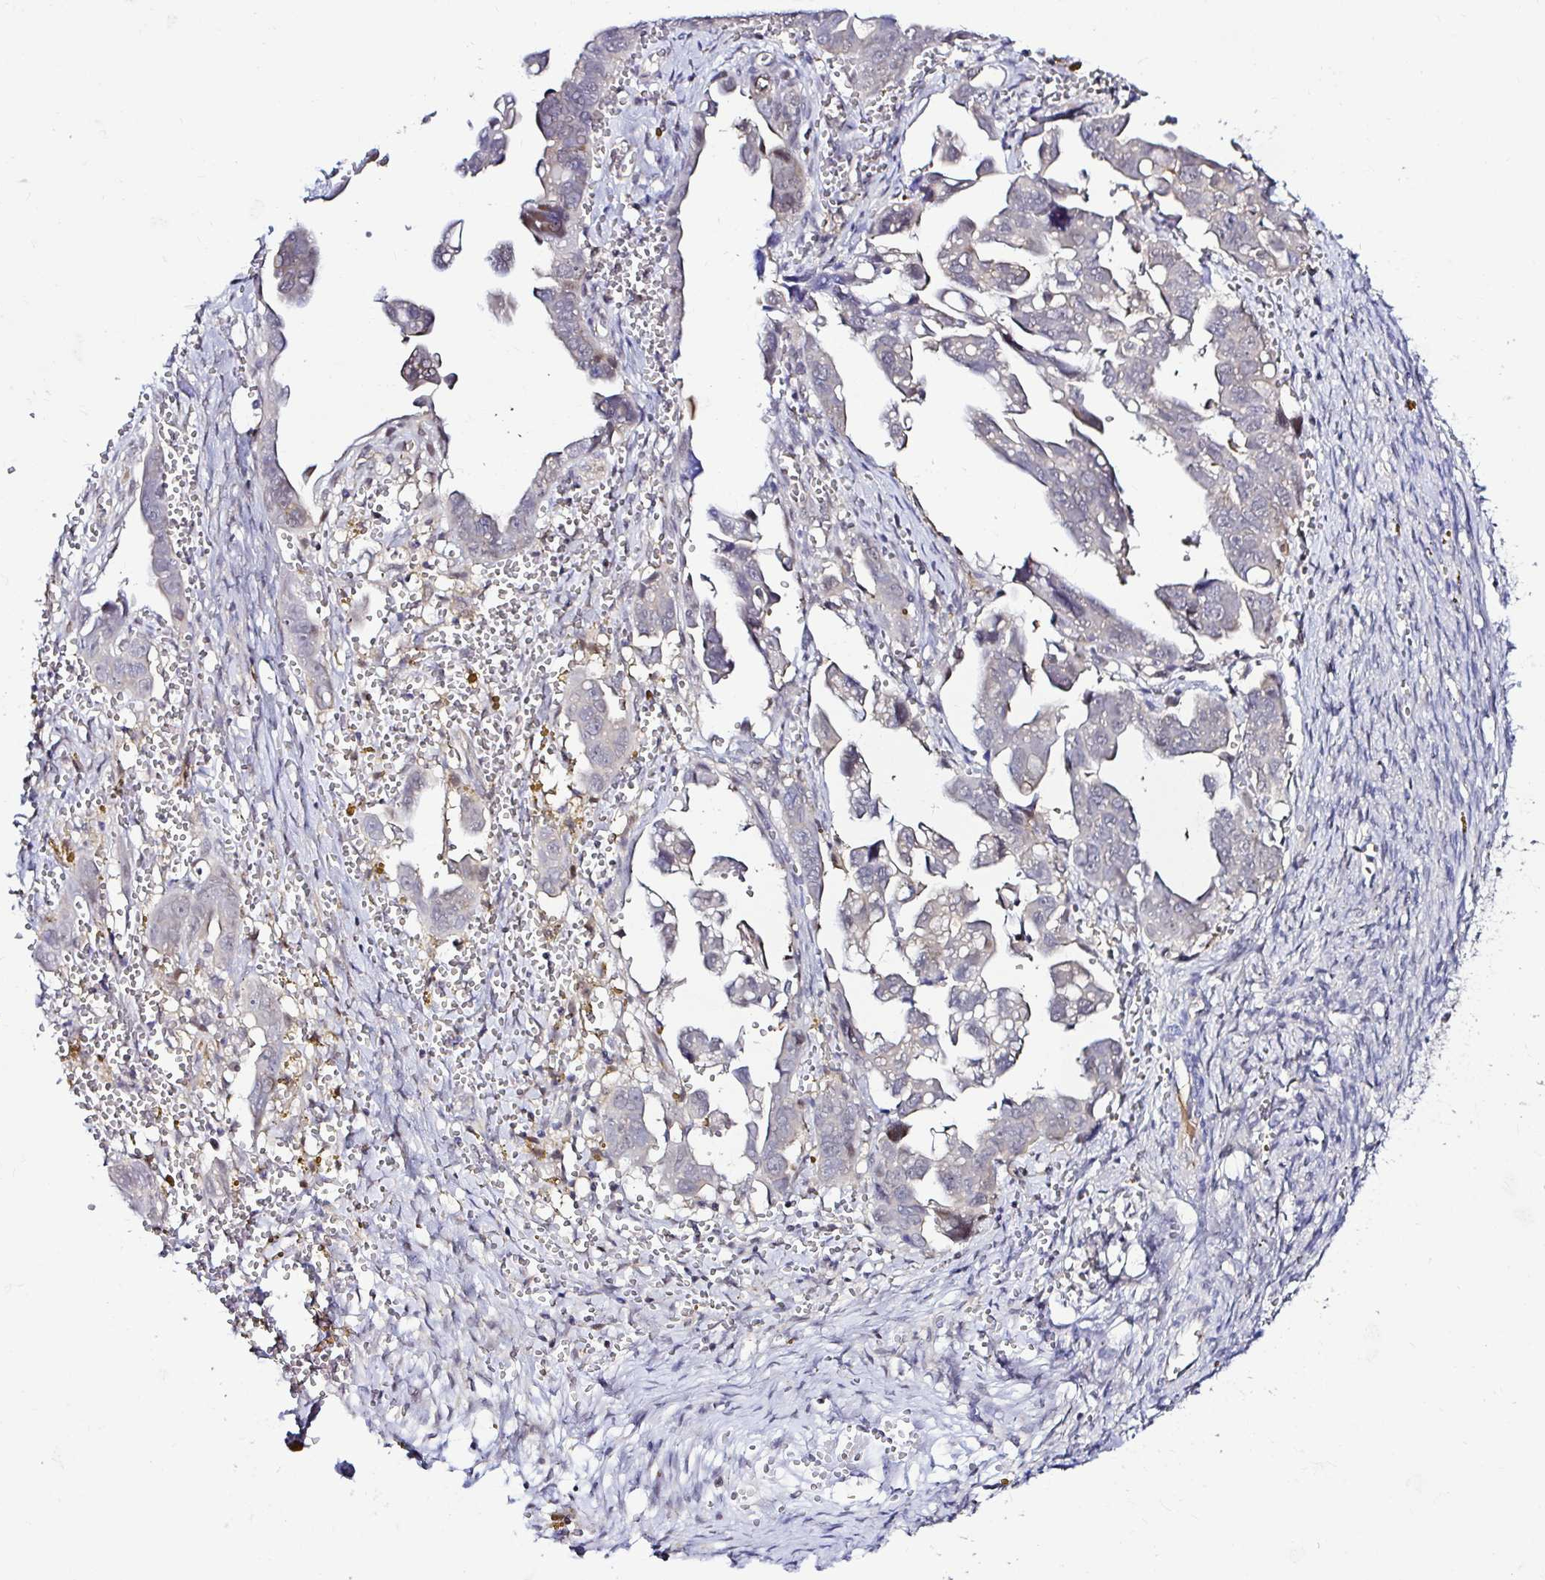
{"staining": {"intensity": "weak", "quantity": "<25%", "location": "nuclear"}, "tissue": "ovarian cancer", "cell_type": "Tumor cells", "image_type": "cancer", "snomed": [{"axis": "morphology", "description": "Cystadenocarcinoma, serous, NOS"}, {"axis": "topography", "description": "Ovary"}], "caption": "DAB (3,3'-diaminobenzidine) immunohistochemical staining of human serous cystadenocarcinoma (ovarian) displays no significant expression in tumor cells.", "gene": "PSMD3", "patient": {"sex": "female", "age": 59}}